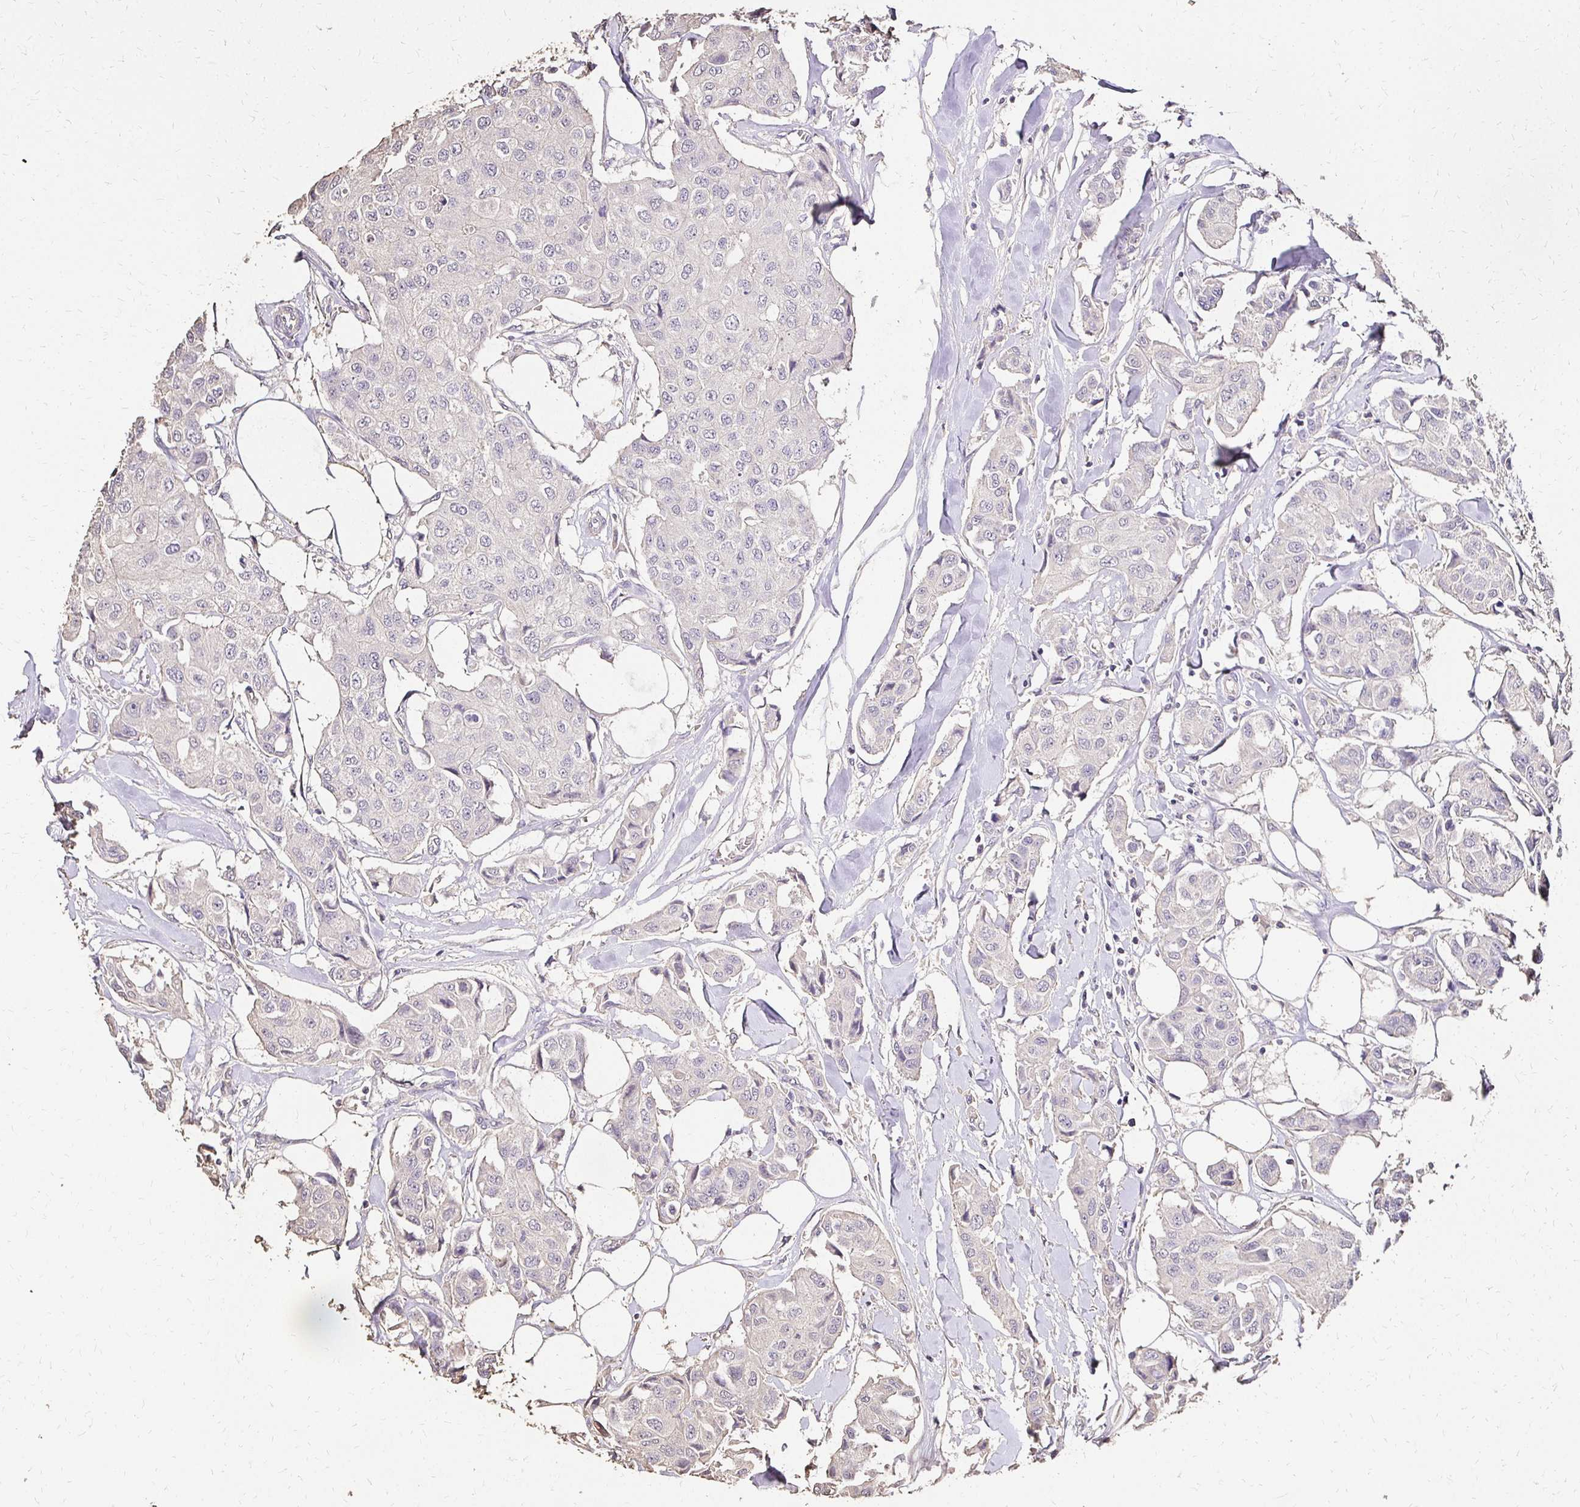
{"staining": {"intensity": "negative", "quantity": "none", "location": "none"}, "tissue": "breast cancer", "cell_type": "Tumor cells", "image_type": "cancer", "snomed": [{"axis": "morphology", "description": "Duct carcinoma"}, {"axis": "topography", "description": "Breast"}, {"axis": "topography", "description": "Lymph node"}], "caption": "A photomicrograph of human breast cancer (infiltrating ductal carcinoma) is negative for staining in tumor cells.", "gene": "UGT1A6", "patient": {"sex": "female", "age": 80}}